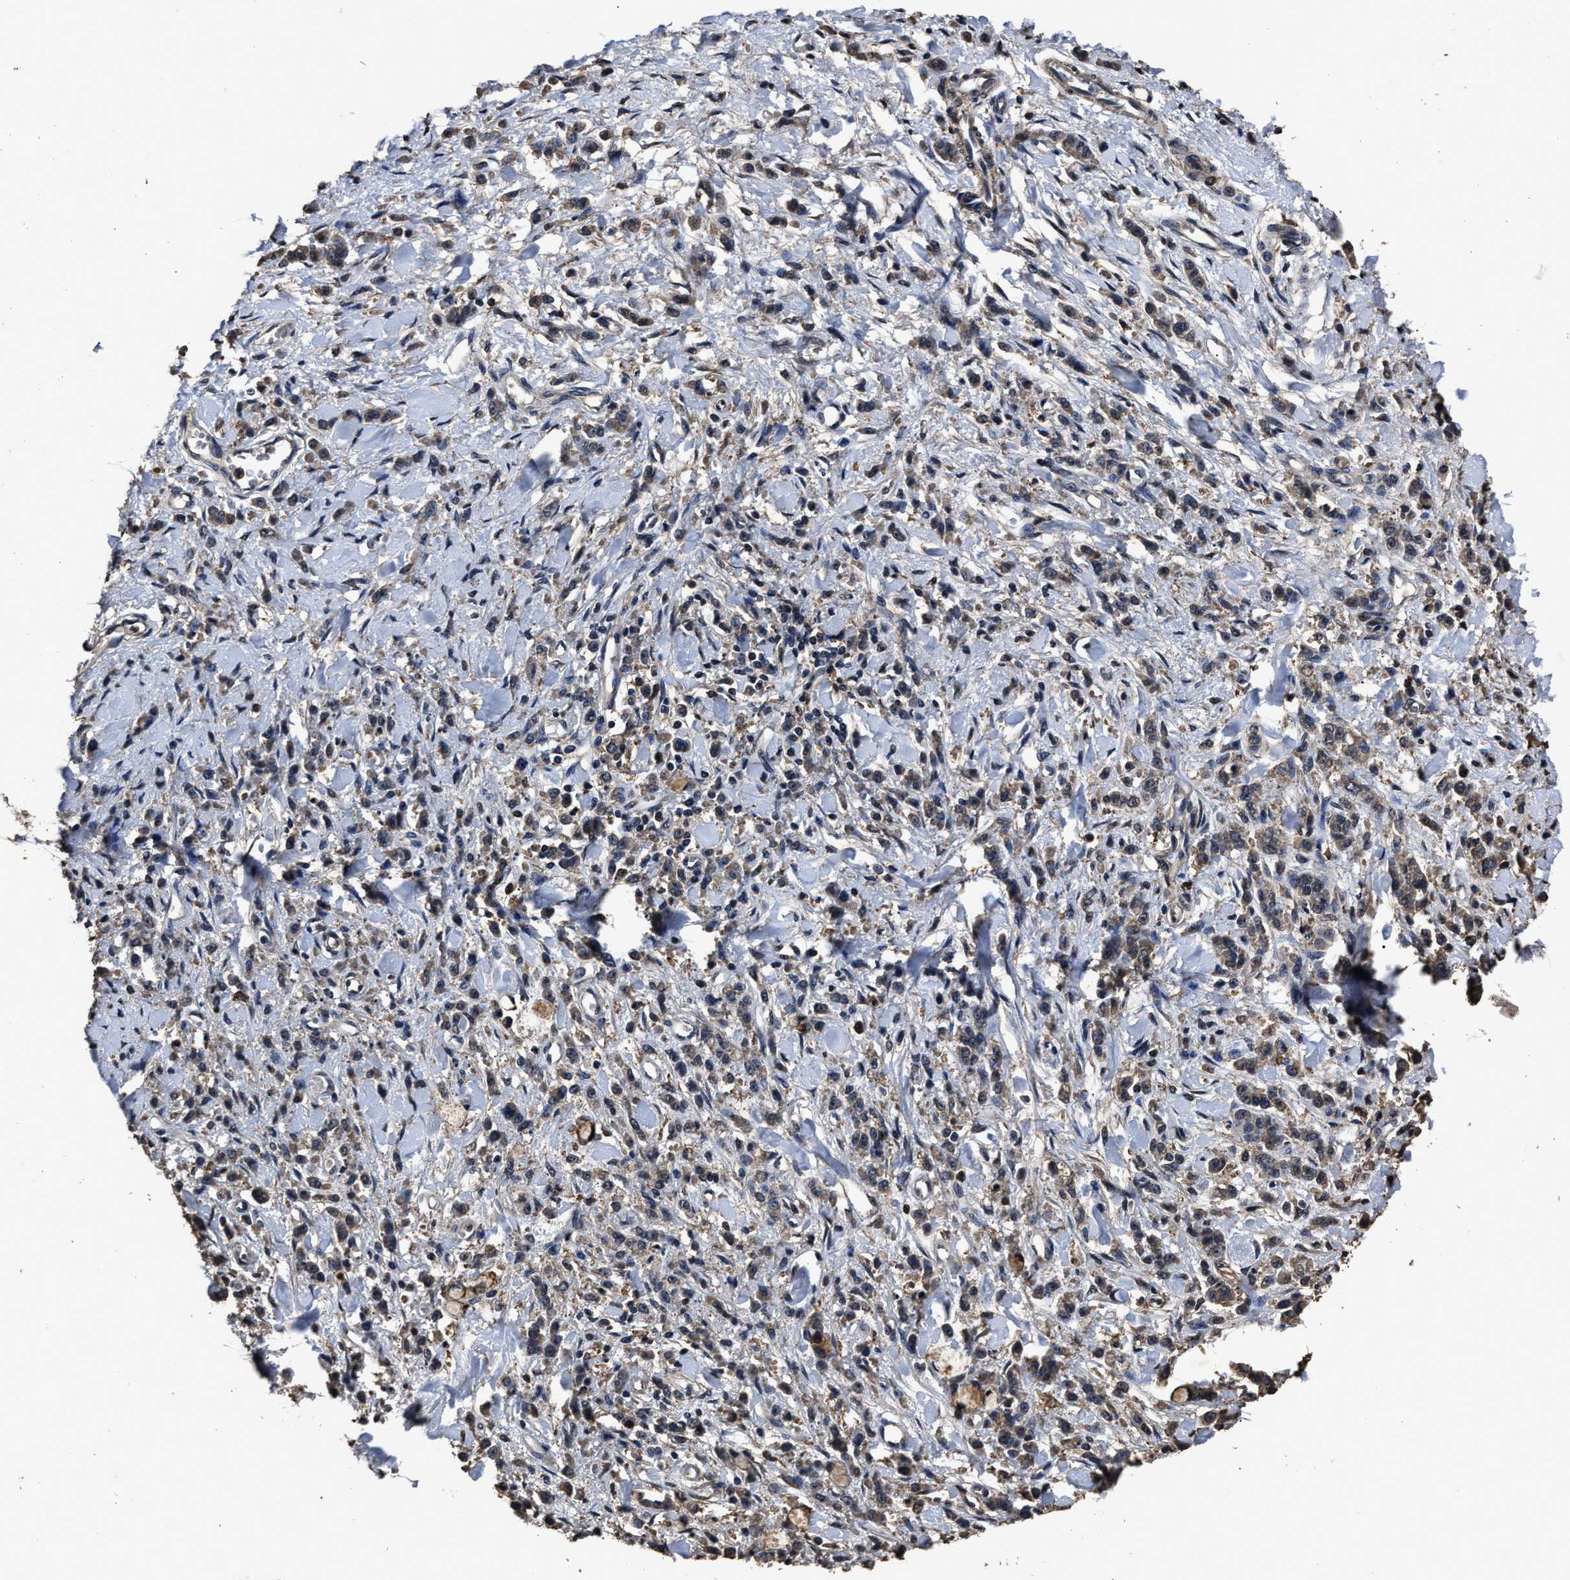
{"staining": {"intensity": "weak", "quantity": "25%-75%", "location": "cytoplasmic/membranous"}, "tissue": "stomach cancer", "cell_type": "Tumor cells", "image_type": "cancer", "snomed": [{"axis": "morphology", "description": "Normal tissue, NOS"}, {"axis": "morphology", "description": "Adenocarcinoma, NOS"}, {"axis": "topography", "description": "Stomach"}], "caption": "Immunohistochemistry (IHC) of stomach cancer (adenocarcinoma) exhibits low levels of weak cytoplasmic/membranous expression in about 25%-75% of tumor cells. The staining was performed using DAB to visualize the protein expression in brown, while the nuclei were stained in blue with hematoxylin (Magnification: 20x).", "gene": "RSBN1L", "patient": {"sex": "male", "age": 82}}